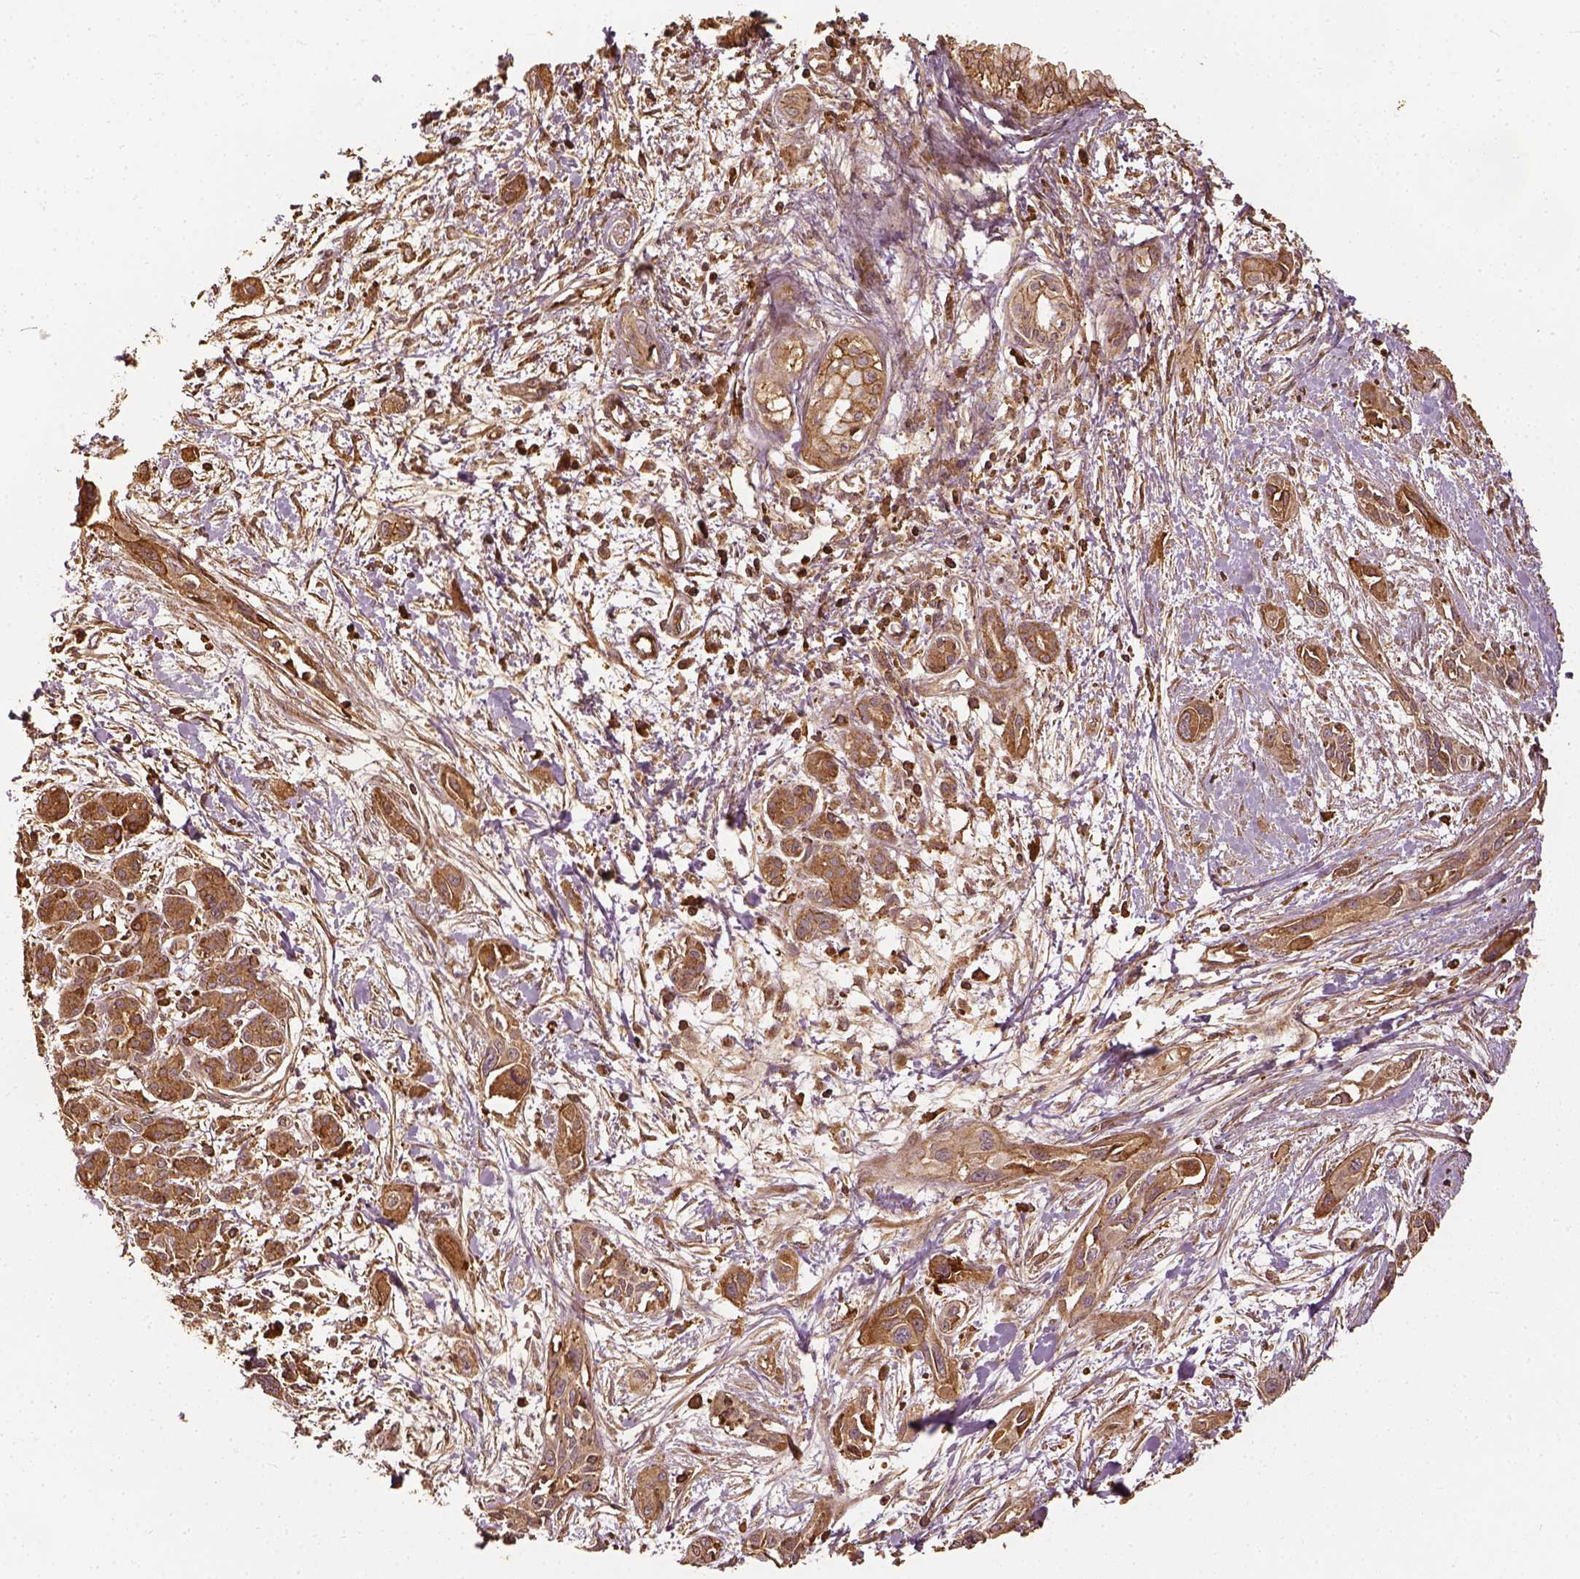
{"staining": {"intensity": "moderate", "quantity": "25%-75%", "location": "cytoplasmic/membranous"}, "tissue": "pancreatic cancer", "cell_type": "Tumor cells", "image_type": "cancer", "snomed": [{"axis": "morphology", "description": "Adenocarcinoma, NOS"}, {"axis": "topography", "description": "Pancreas"}], "caption": "Moderate cytoplasmic/membranous positivity for a protein is present in approximately 25%-75% of tumor cells of pancreatic cancer (adenocarcinoma) using immunohistochemistry.", "gene": "VEGFA", "patient": {"sex": "female", "age": 55}}